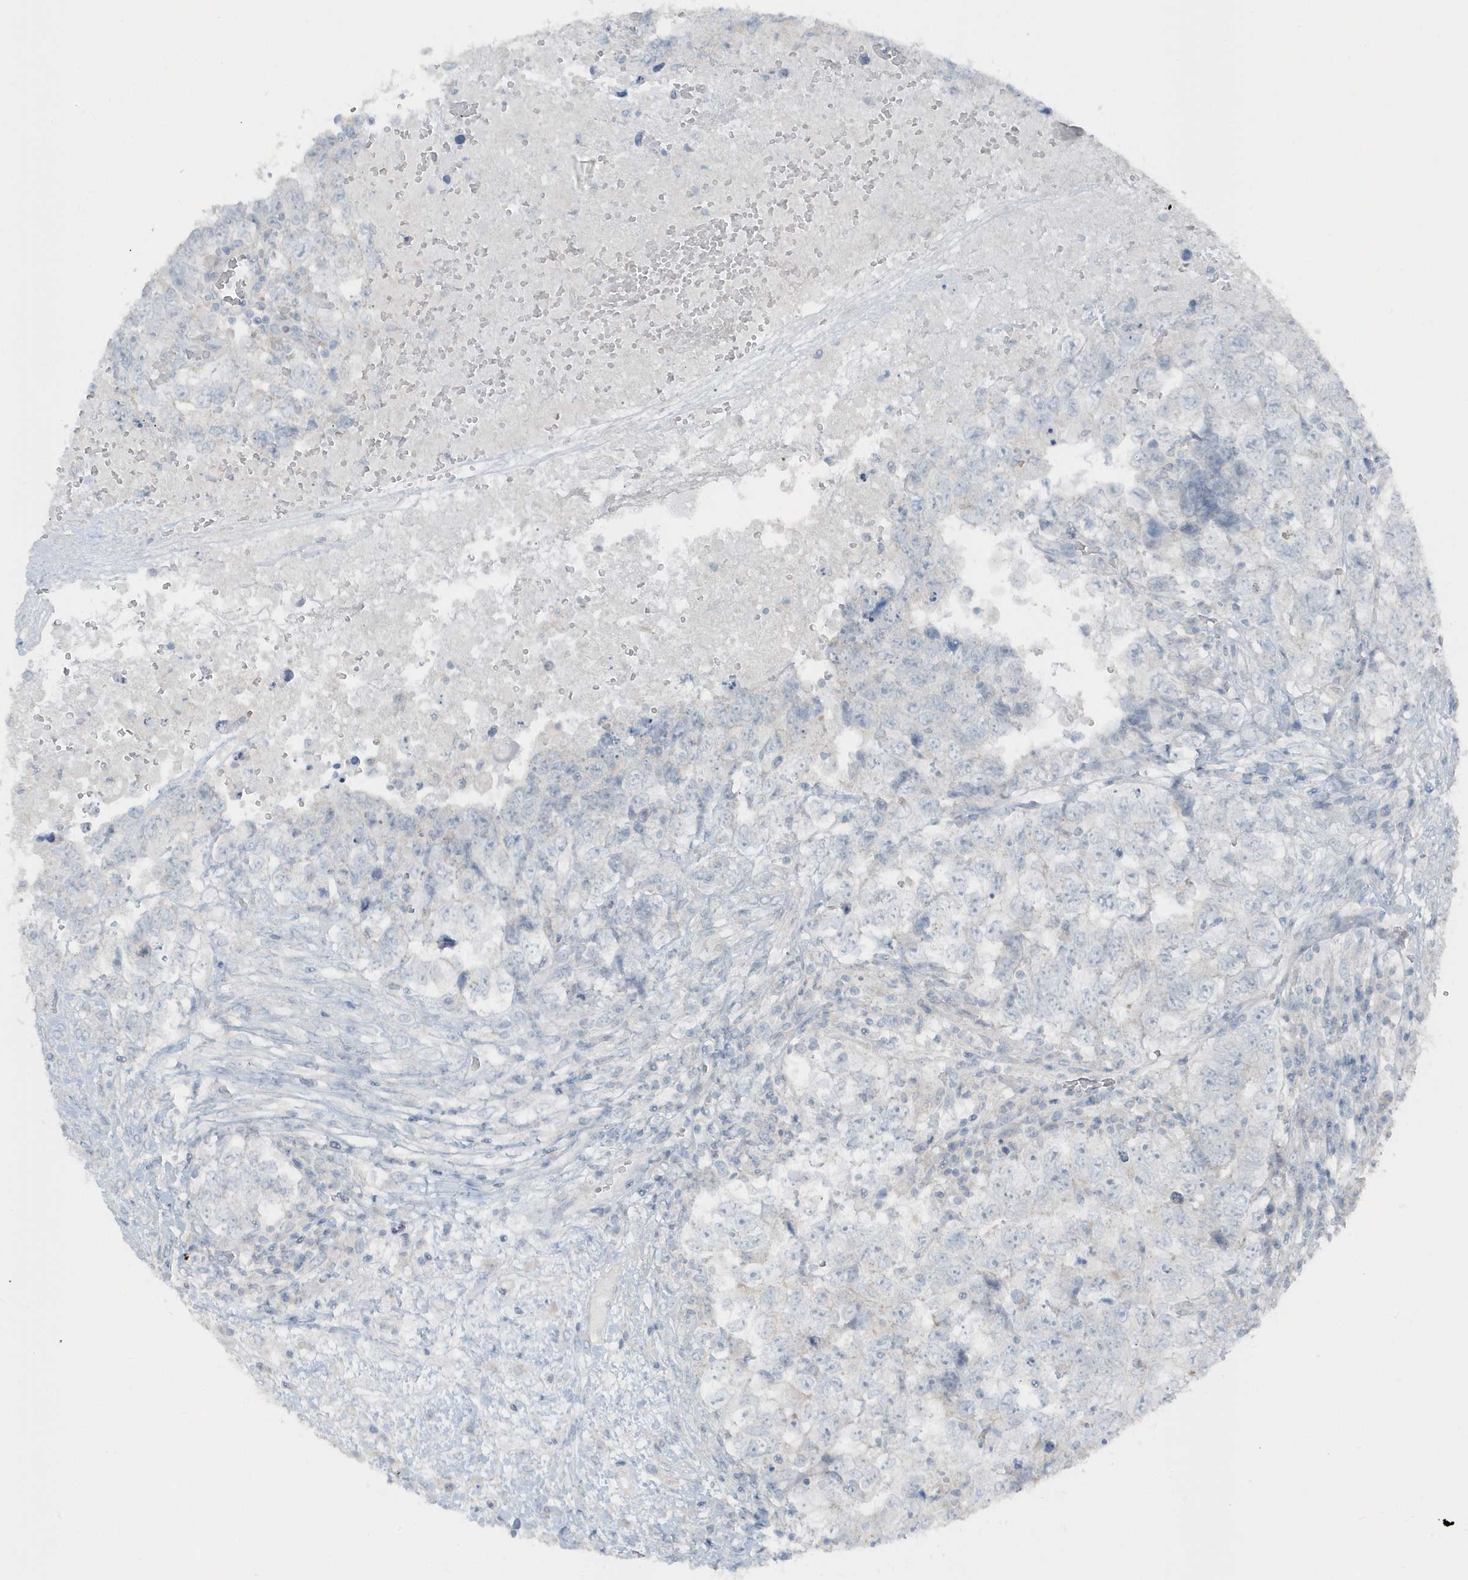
{"staining": {"intensity": "negative", "quantity": "none", "location": "none"}, "tissue": "testis cancer", "cell_type": "Tumor cells", "image_type": "cancer", "snomed": [{"axis": "morphology", "description": "Carcinoma, Embryonal, NOS"}, {"axis": "topography", "description": "Testis"}], "caption": "Immunohistochemistry (IHC) of human embryonal carcinoma (testis) demonstrates no expression in tumor cells. Nuclei are stained in blue.", "gene": "ACTC1", "patient": {"sex": "male", "age": 37}}